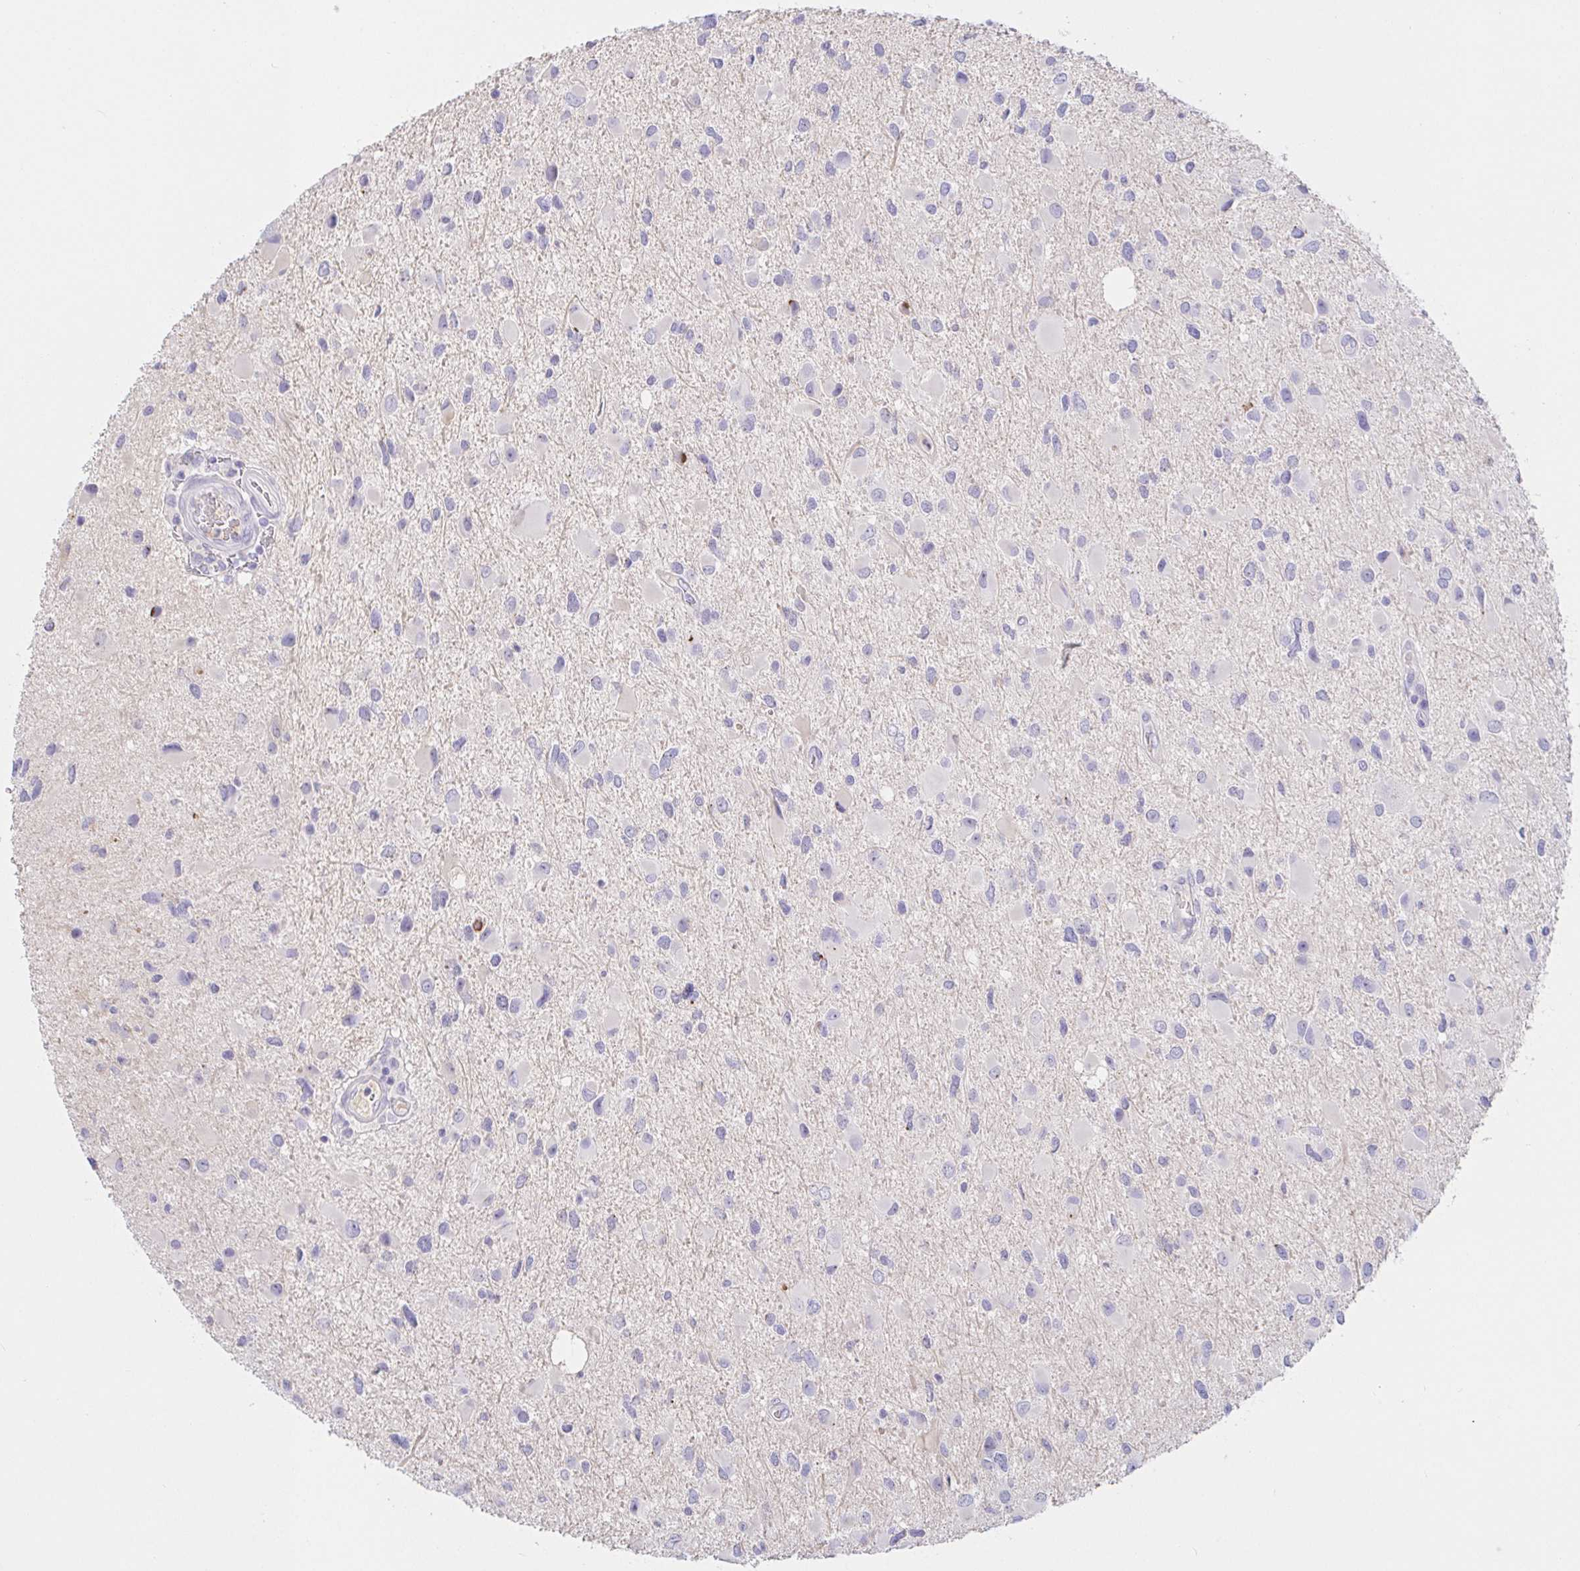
{"staining": {"intensity": "negative", "quantity": "none", "location": "none"}, "tissue": "glioma", "cell_type": "Tumor cells", "image_type": "cancer", "snomed": [{"axis": "morphology", "description": "Glioma, malignant, Low grade"}, {"axis": "topography", "description": "Brain"}], "caption": "The micrograph demonstrates no significant expression in tumor cells of low-grade glioma (malignant).", "gene": "SAA4", "patient": {"sex": "female", "age": 32}}